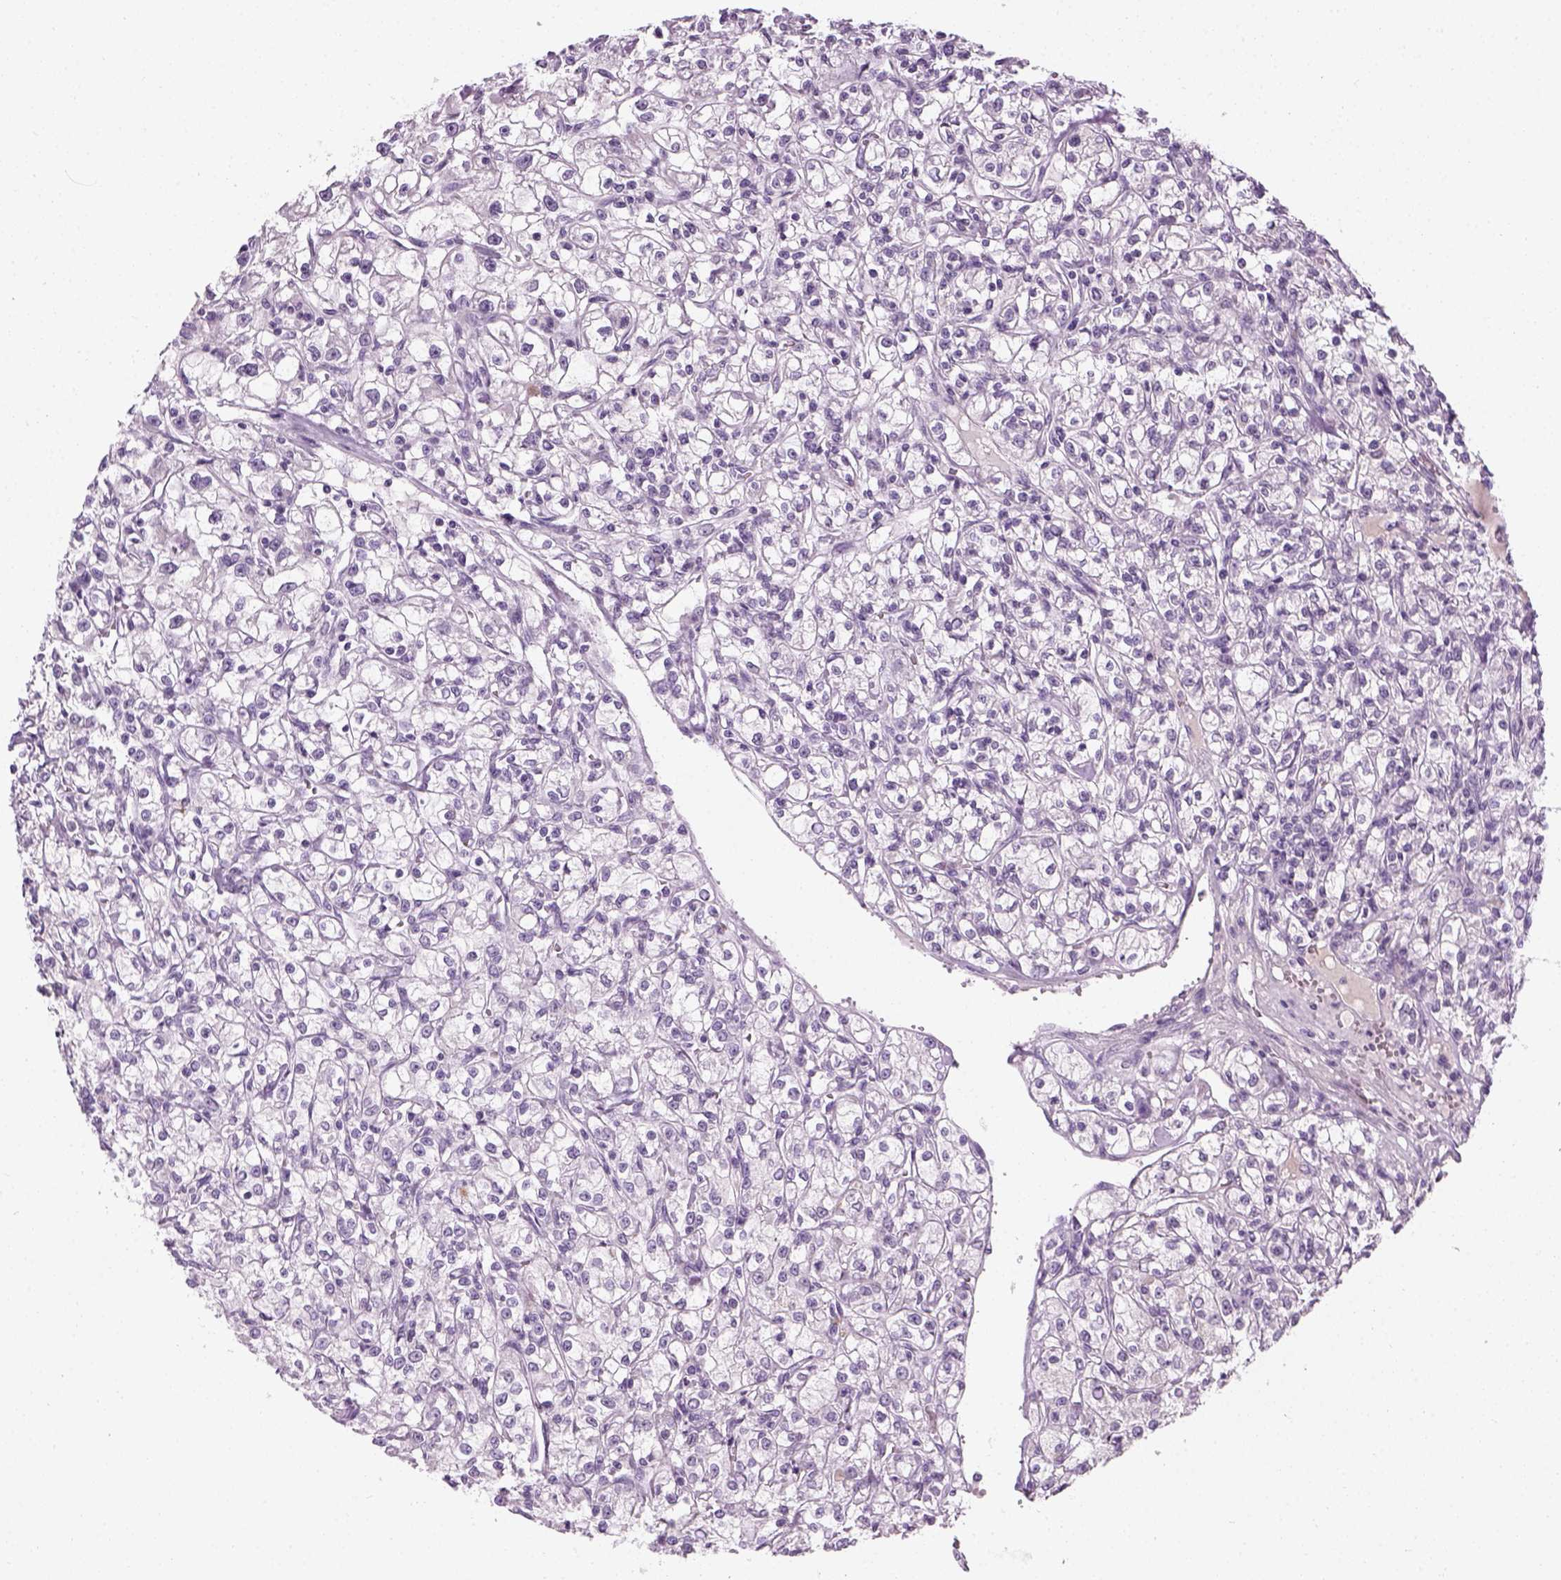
{"staining": {"intensity": "negative", "quantity": "none", "location": "none"}, "tissue": "renal cancer", "cell_type": "Tumor cells", "image_type": "cancer", "snomed": [{"axis": "morphology", "description": "Adenocarcinoma, NOS"}, {"axis": "topography", "description": "Kidney"}], "caption": "Renal adenocarcinoma stained for a protein using IHC shows no staining tumor cells.", "gene": "TH", "patient": {"sex": "female", "age": 59}}